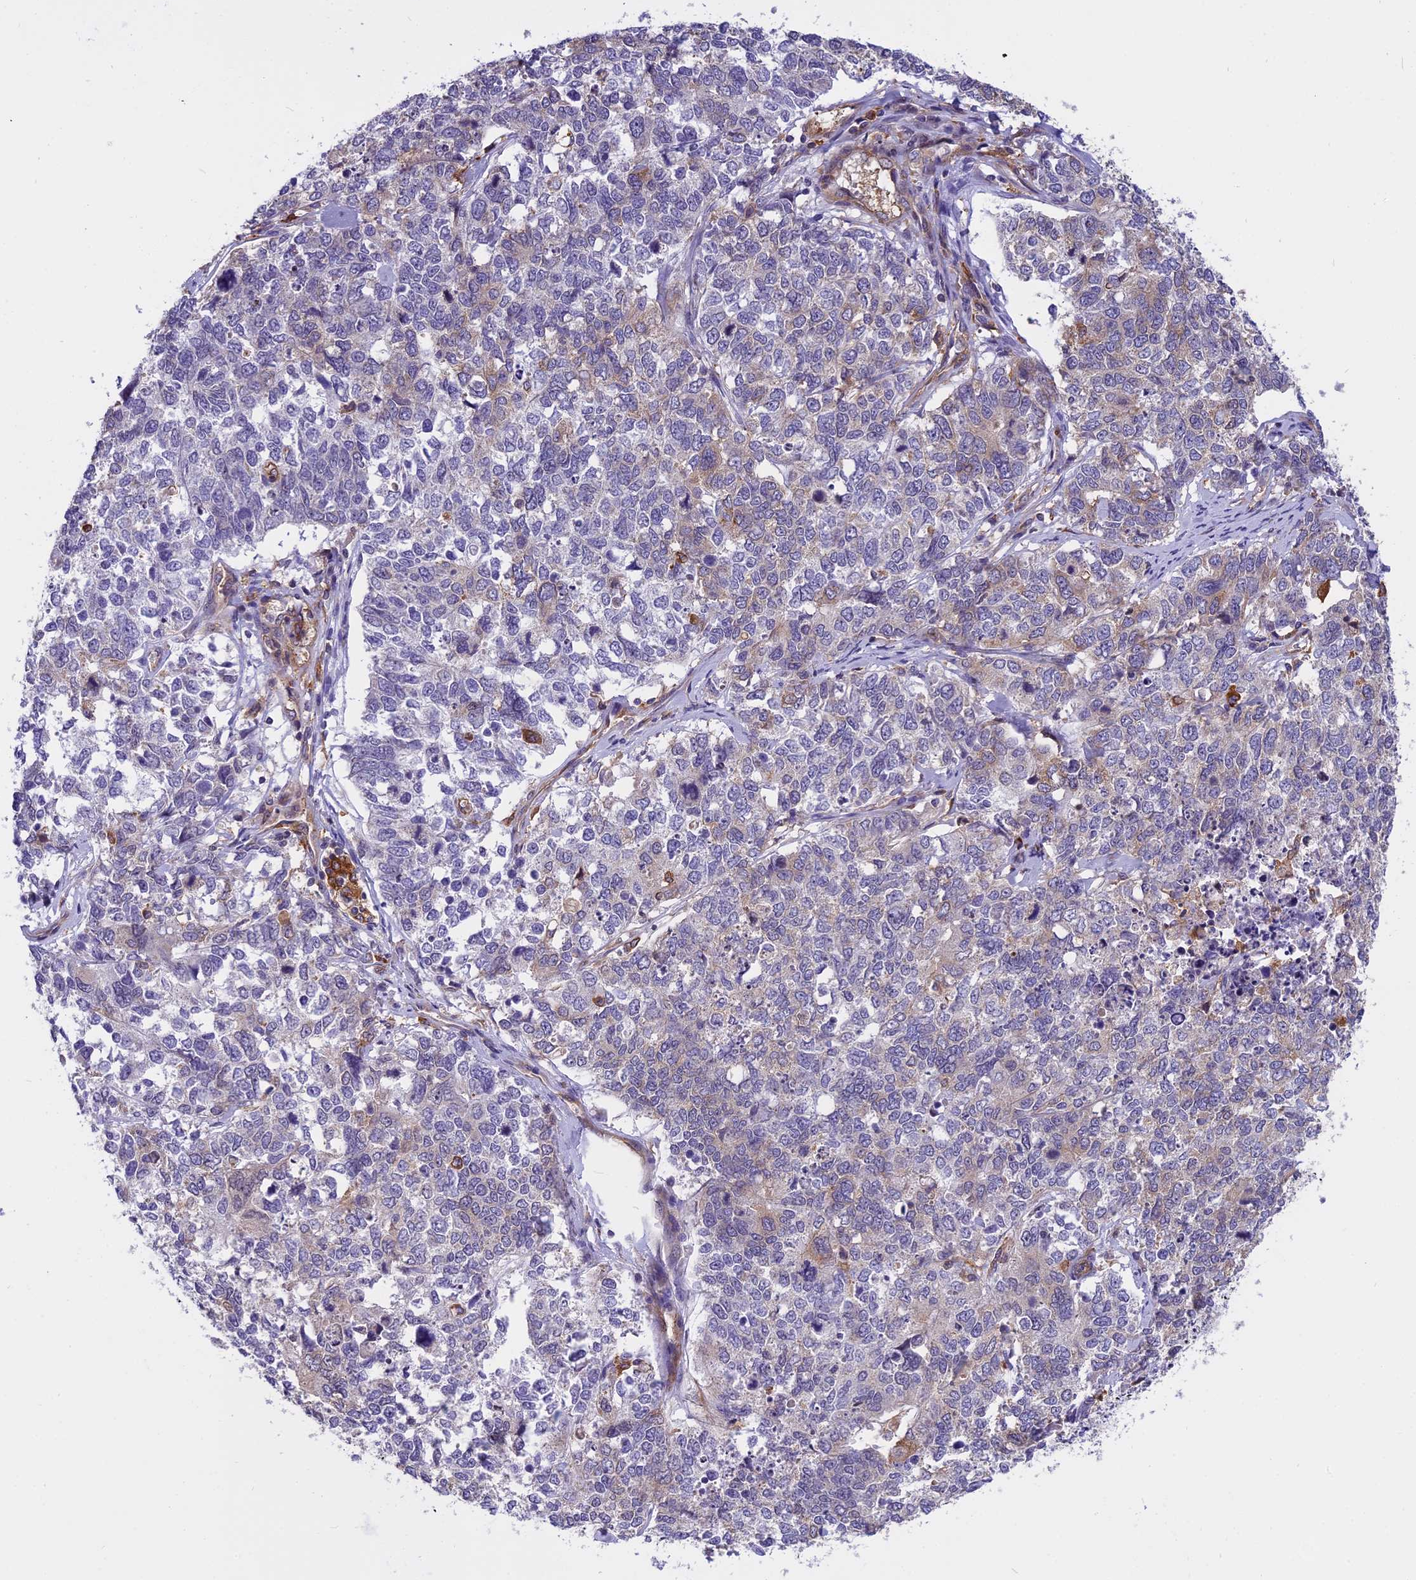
{"staining": {"intensity": "negative", "quantity": "none", "location": "none"}, "tissue": "cervical cancer", "cell_type": "Tumor cells", "image_type": "cancer", "snomed": [{"axis": "morphology", "description": "Squamous cell carcinoma, NOS"}, {"axis": "topography", "description": "Cervix"}], "caption": "The immunohistochemistry photomicrograph has no significant positivity in tumor cells of cervical cancer tissue.", "gene": "EHBP1L1", "patient": {"sex": "female", "age": 63}}